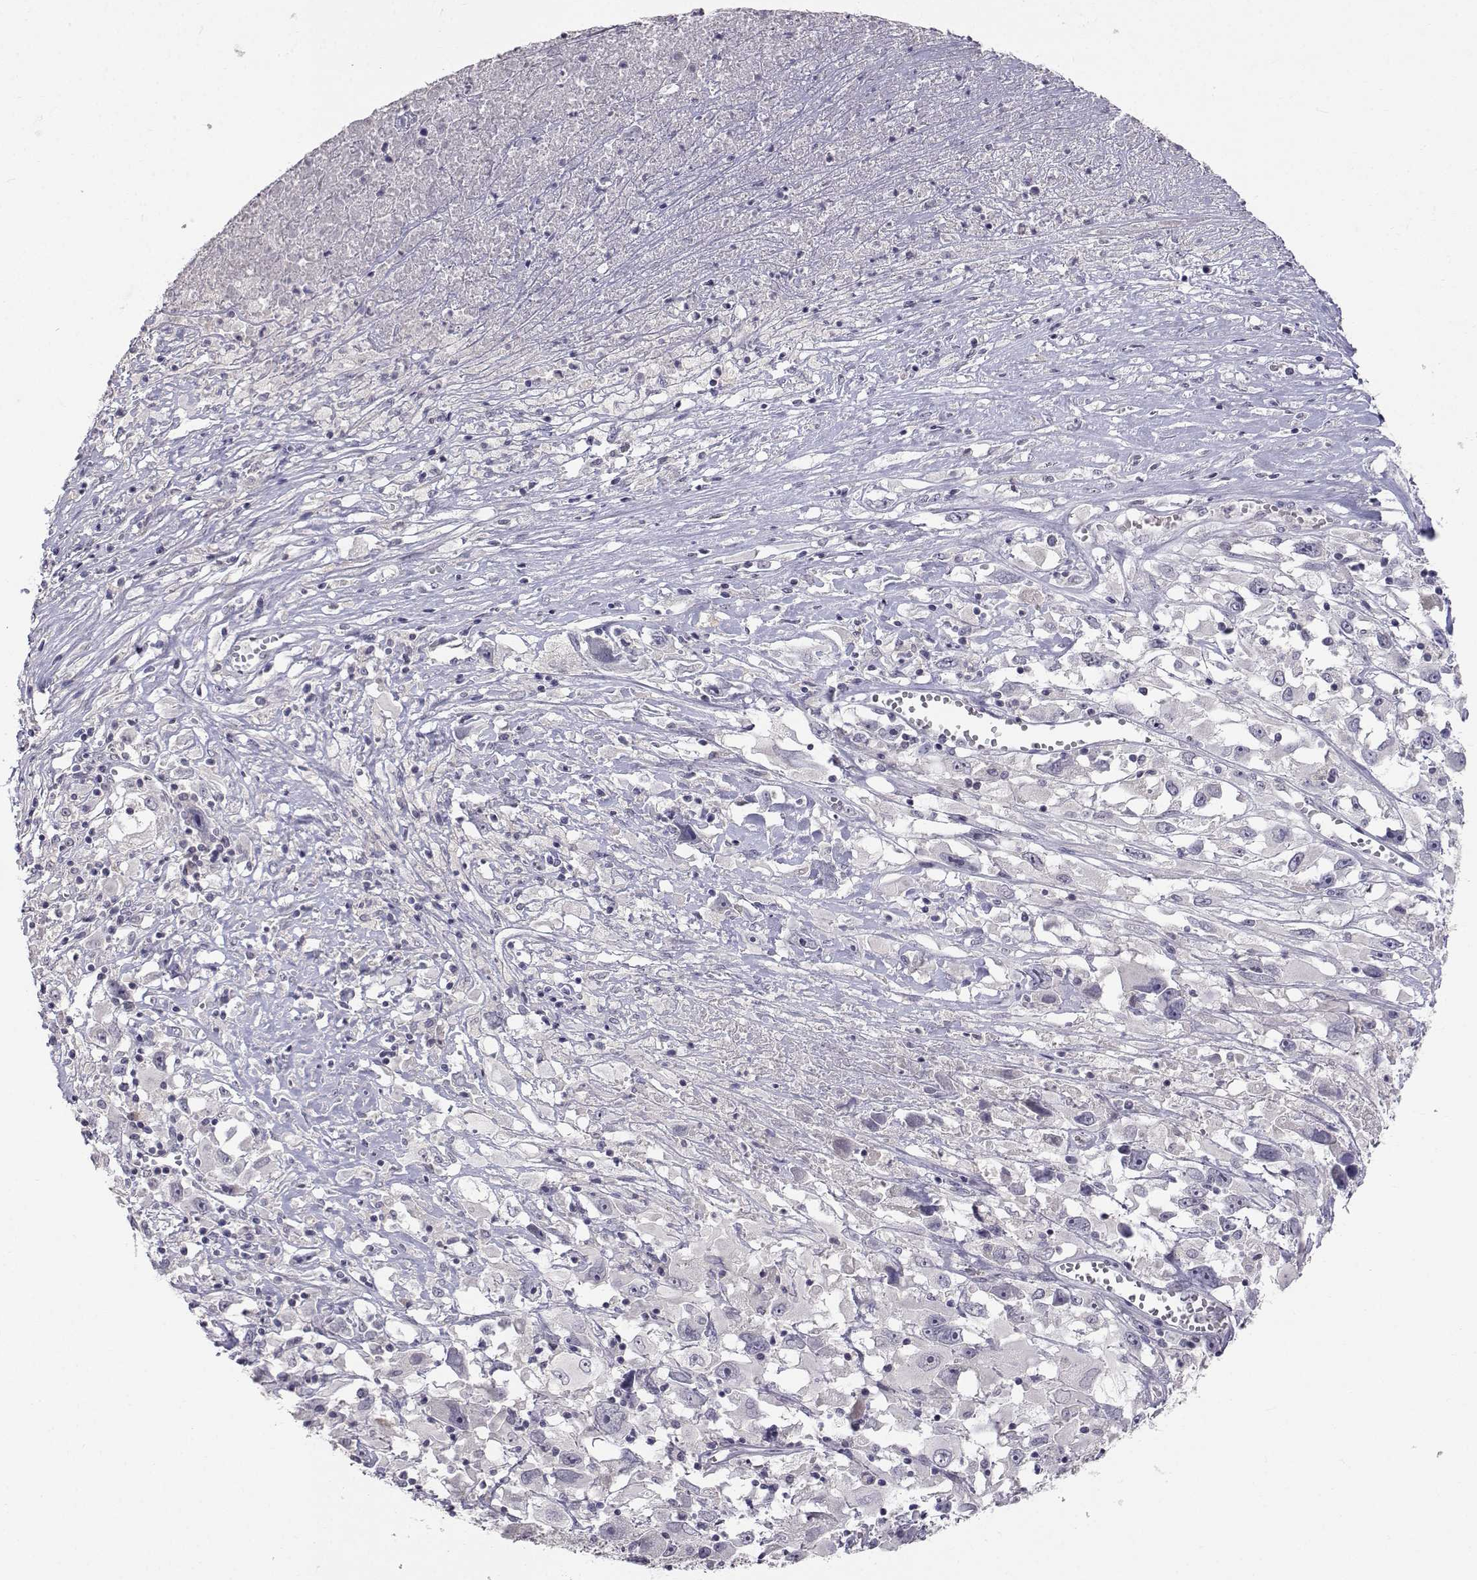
{"staining": {"intensity": "negative", "quantity": "none", "location": "none"}, "tissue": "melanoma", "cell_type": "Tumor cells", "image_type": "cancer", "snomed": [{"axis": "morphology", "description": "Malignant melanoma, Metastatic site"}, {"axis": "topography", "description": "Soft tissue"}], "caption": "Tumor cells show no significant protein positivity in melanoma.", "gene": "SLC6A3", "patient": {"sex": "male", "age": 50}}